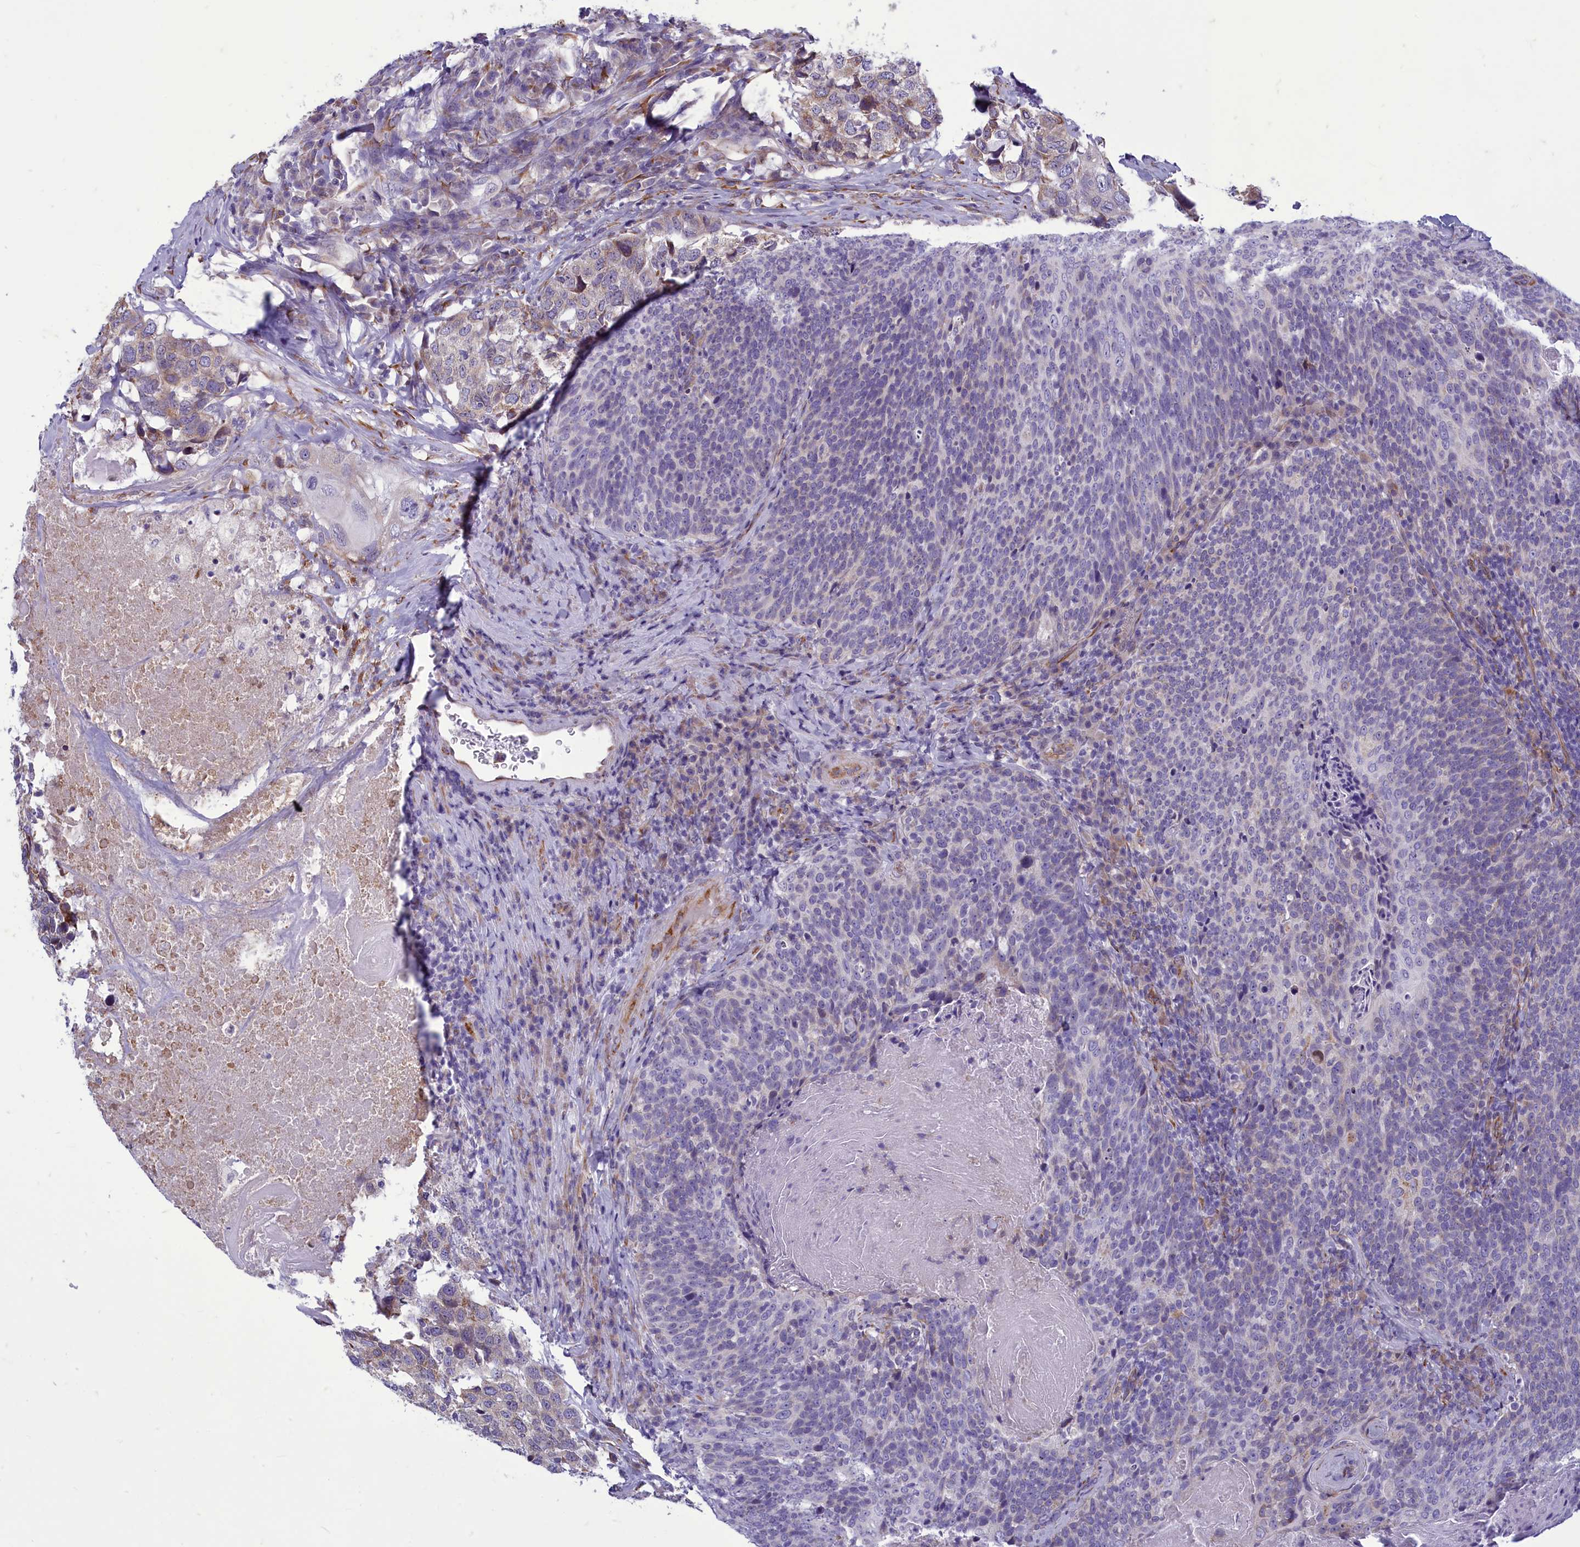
{"staining": {"intensity": "negative", "quantity": "none", "location": "none"}, "tissue": "head and neck cancer", "cell_type": "Tumor cells", "image_type": "cancer", "snomed": [{"axis": "morphology", "description": "Squamous cell carcinoma, NOS"}, {"axis": "morphology", "description": "Squamous cell carcinoma, metastatic, NOS"}, {"axis": "topography", "description": "Lymph node"}, {"axis": "topography", "description": "Head-Neck"}], "caption": "Photomicrograph shows no protein expression in tumor cells of squamous cell carcinoma (head and neck) tissue.", "gene": "CENATAC", "patient": {"sex": "male", "age": 62}}